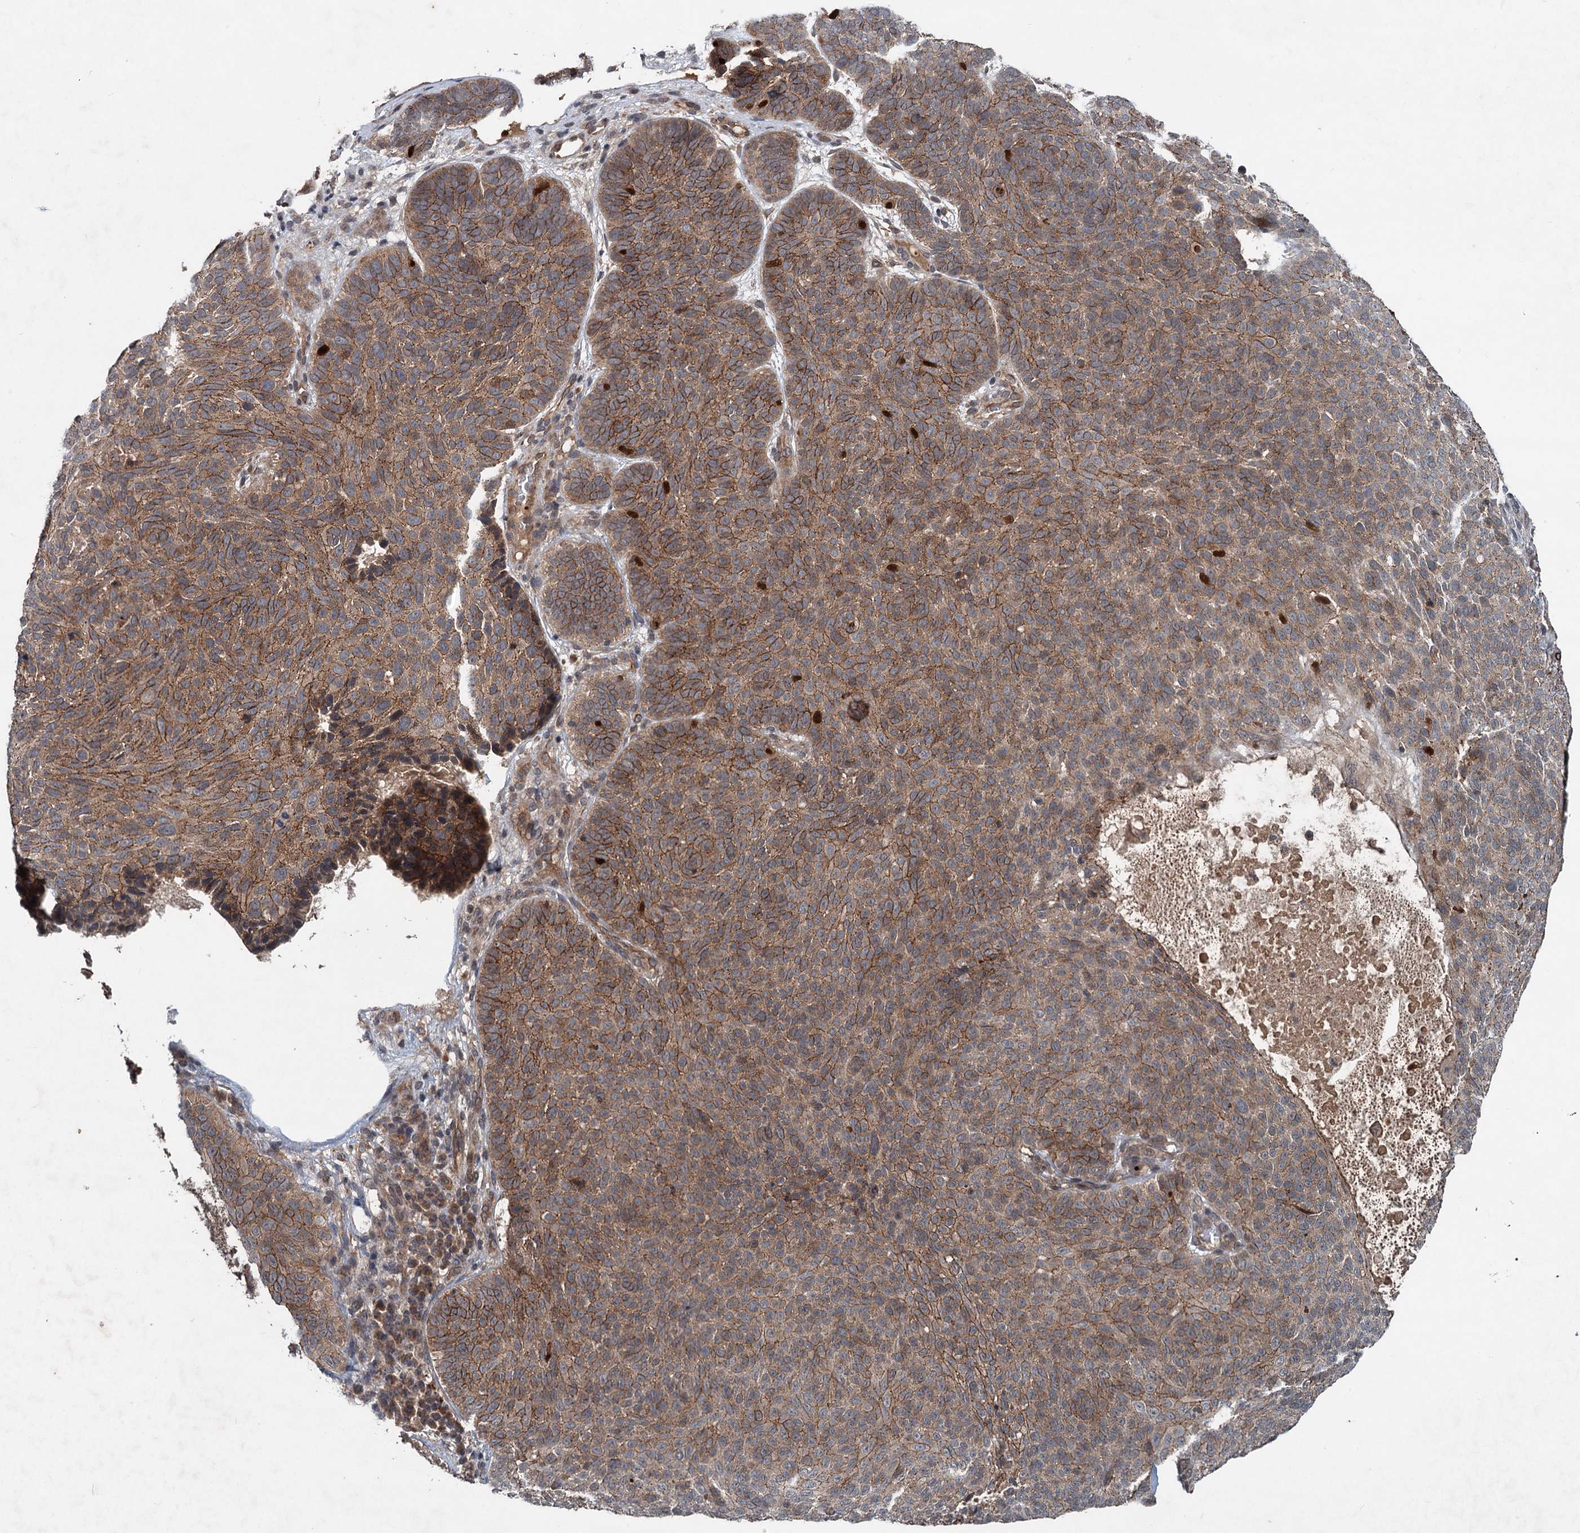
{"staining": {"intensity": "moderate", "quantity": ">75%", "location": "cytoplasmic/membranous"}, "tissue": "skin cancer", "cell_type": "Tumor cells", "image_type": "cancer", "snomed": [{"axis": "morphology", "description": "Basal cell carcinoma"}, {"axis": "topography", "description": "Skin"}], "caption": "Immunohistochemistry (IHC) (DAB (3,3'-diaminobenzidine)) staining of human skin cancer shows moderate cytoplasmic/membranous protein staining in about >75% of tumor cells. The protein of interest is stained brown, and the nuclei are stained in blue (DAB (3,3'-diaminobenzidine) IHC with brightfield microscopy, high magnification).", "gene": "N4BP2L2", "patient": {"sex": "male", "age": 85}}